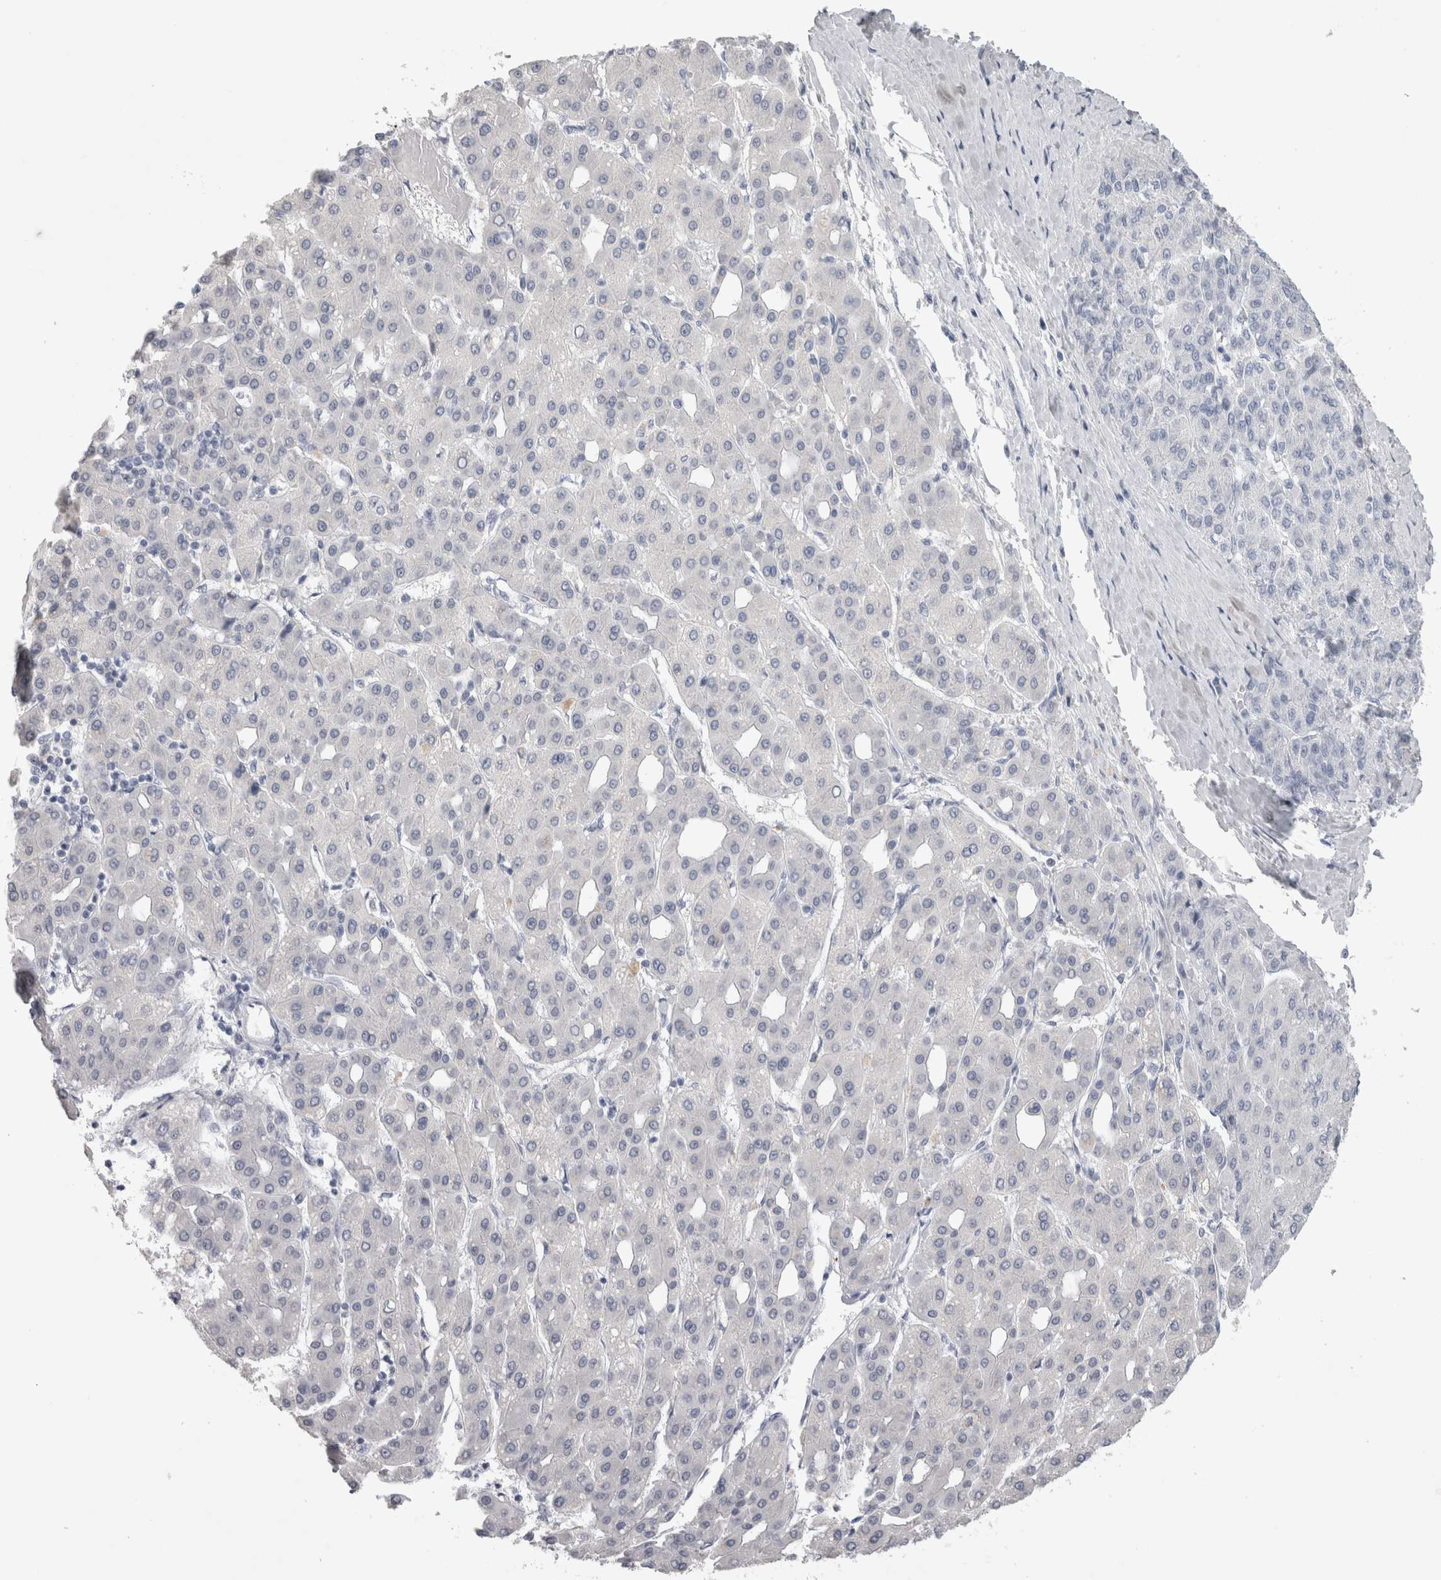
{"staining": {"intensity": "negative", "quantity": "none", "location": "none"}, "tissue": "liver cancer", "cell_type": "Tumor cells", "image_type": "cancer", "snomed": [{"axis": "morphology", "description": "Carcinoma, Hepatocellular, NOS"}, {"axis": "topography", "description": "Liver"}], "caption": "Liver cancer was stained to show a protein in brown. There is no significant staining in tumor cells.", "gene": "ADAM2", "patient": {"sex": "male", "age": 65}}